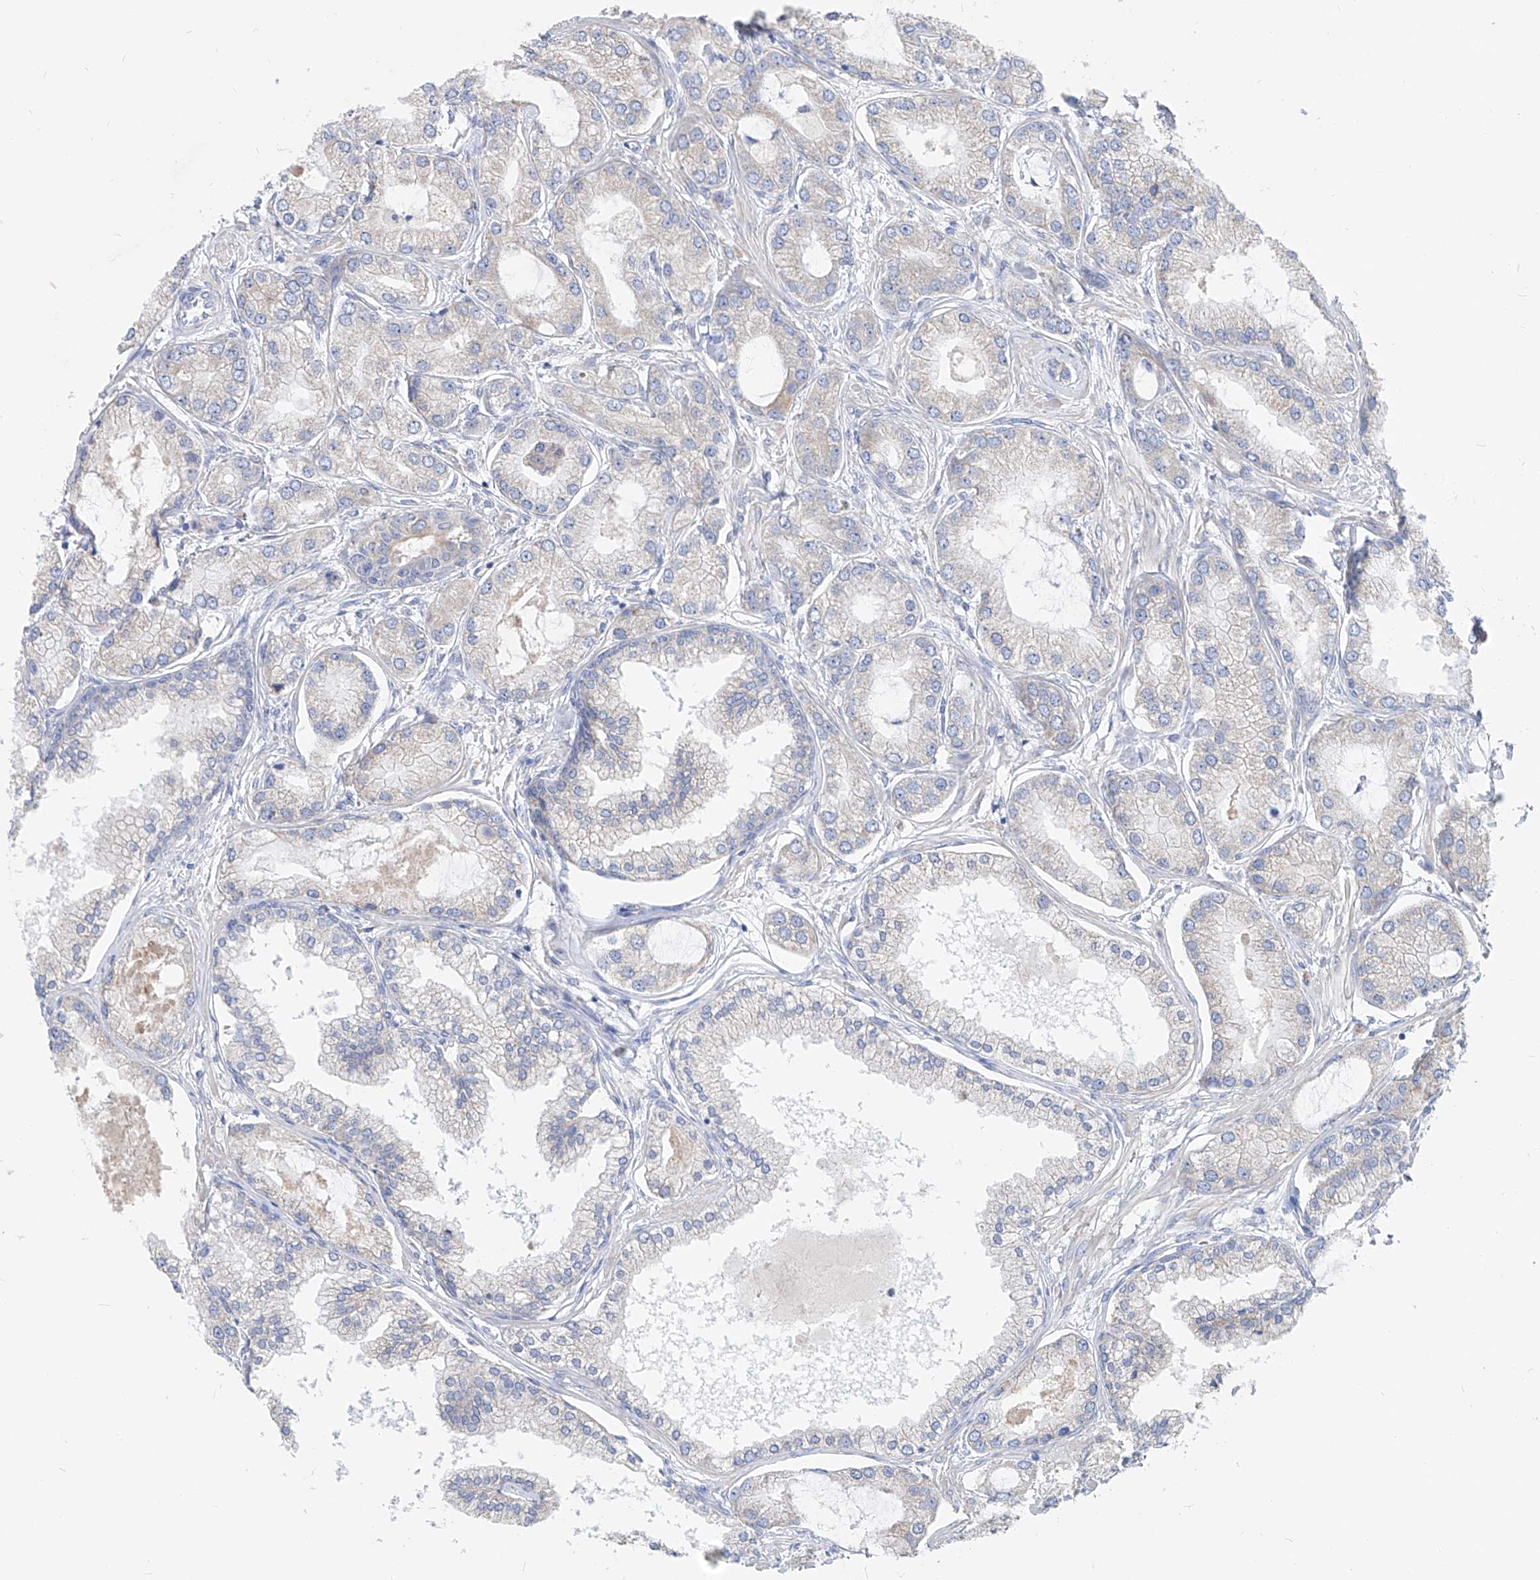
{"staining": {"intensity": "negative", "quantity": "none", "location": "none"}, "tissue": "prostate cancer", "cell_type": "Tumor cells", "image_type": "cancer", "snomed": [{"axis": "morphology", "description": "Adenocarcinoma, Low grade"}, {"axis": "topography", "description": "Prostate"}], "caption": "Immunohistochemical staining of adenocarcinoma (low-grade) (prostate) shows no significant positivity in tumor cells. Nuclei are stained in blue.", "gene": "UFL1", "patient": {"sex": "male", "age": 62}}